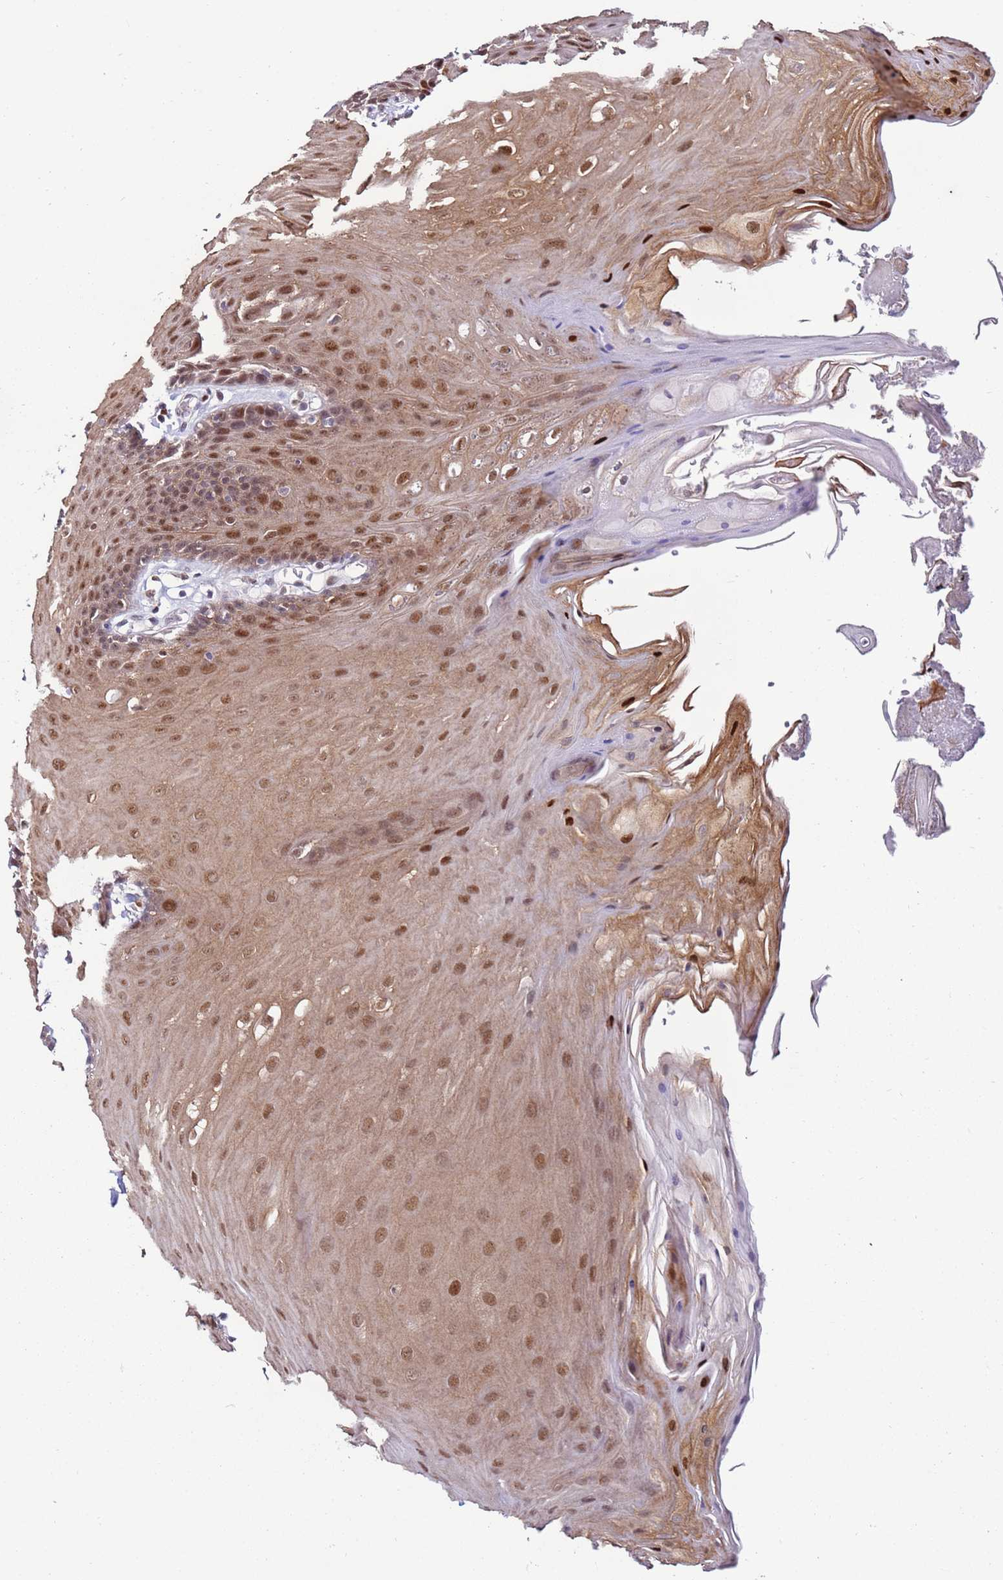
{"staining": {"intensity": "moderate", "quantity": ">75%", "location": "cytoplasmic/membranous,nuclear"}, "tissue": "oral mucosa", "cell_type": "Squamous epithelial cells", "image_type": "normal", "snomed": [{"axis": "morphology", "description": "Normal tissue, NOS"}, {"axis": "morphology", "description": "Squamous cell carcinoma, NOS"}, {"axis": "topography", "description": "Skeletal muscle"}, {"axis": "topography", "description": "Oral tissue"}, {"axis": "topography", "description": "Salivary gland"}, {"axis": "topography", "description": "Head-Neck"}], "caption": "Immunohistochemistry photomicrograph of normal oral mucosa: oral mucosa stained using immunohistochemistry shows medium levels of moderate protein expression localized specifically in the cytoplasmic/membranous,nuclear of squamous epithelial cells, appearing as a cytoplasmic/membranous,nuclear brown color.", "gene": "KPNA4", "patient": {"sex": "male", "age": 54}}